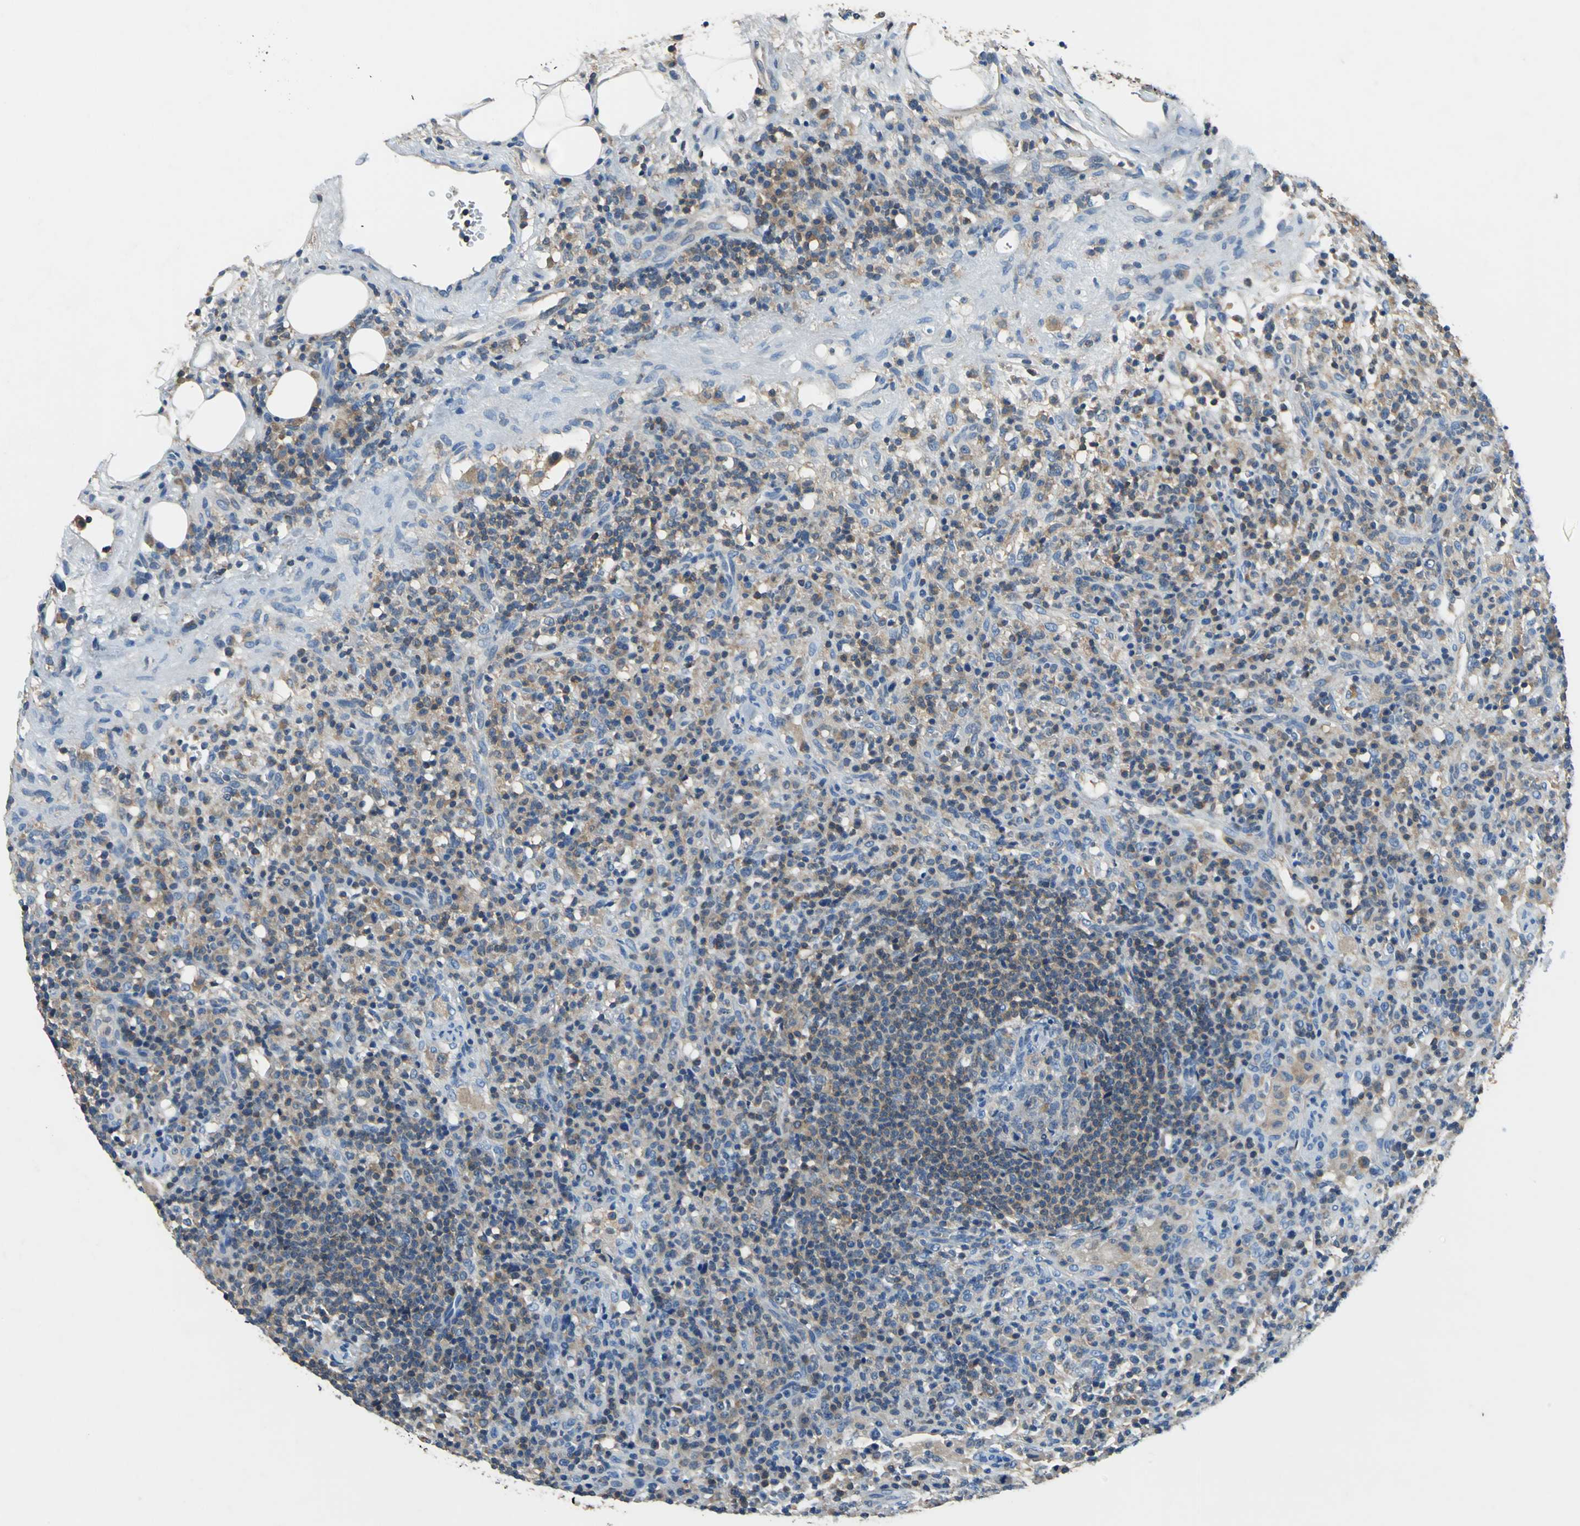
{"staining": {"intensity": "weak", "quantity": "25%-75%", "location": "cytoplasmic/membranous"}, "tissue": "lymphoma", "cell_type": "Tumor cells", "image_type": "cancer", "snomed": [{"axis": "morphology", "description": "Hodgkin's disease, NOS"}, {"axis": "topography", "description": "Lymph node"}], "caption": "Human Hodgkin's disease stained with a protein marker displays weak staining in tumor cells.", "gene": "PRKCA", "patient": {"sex": "male", "age": 65}}